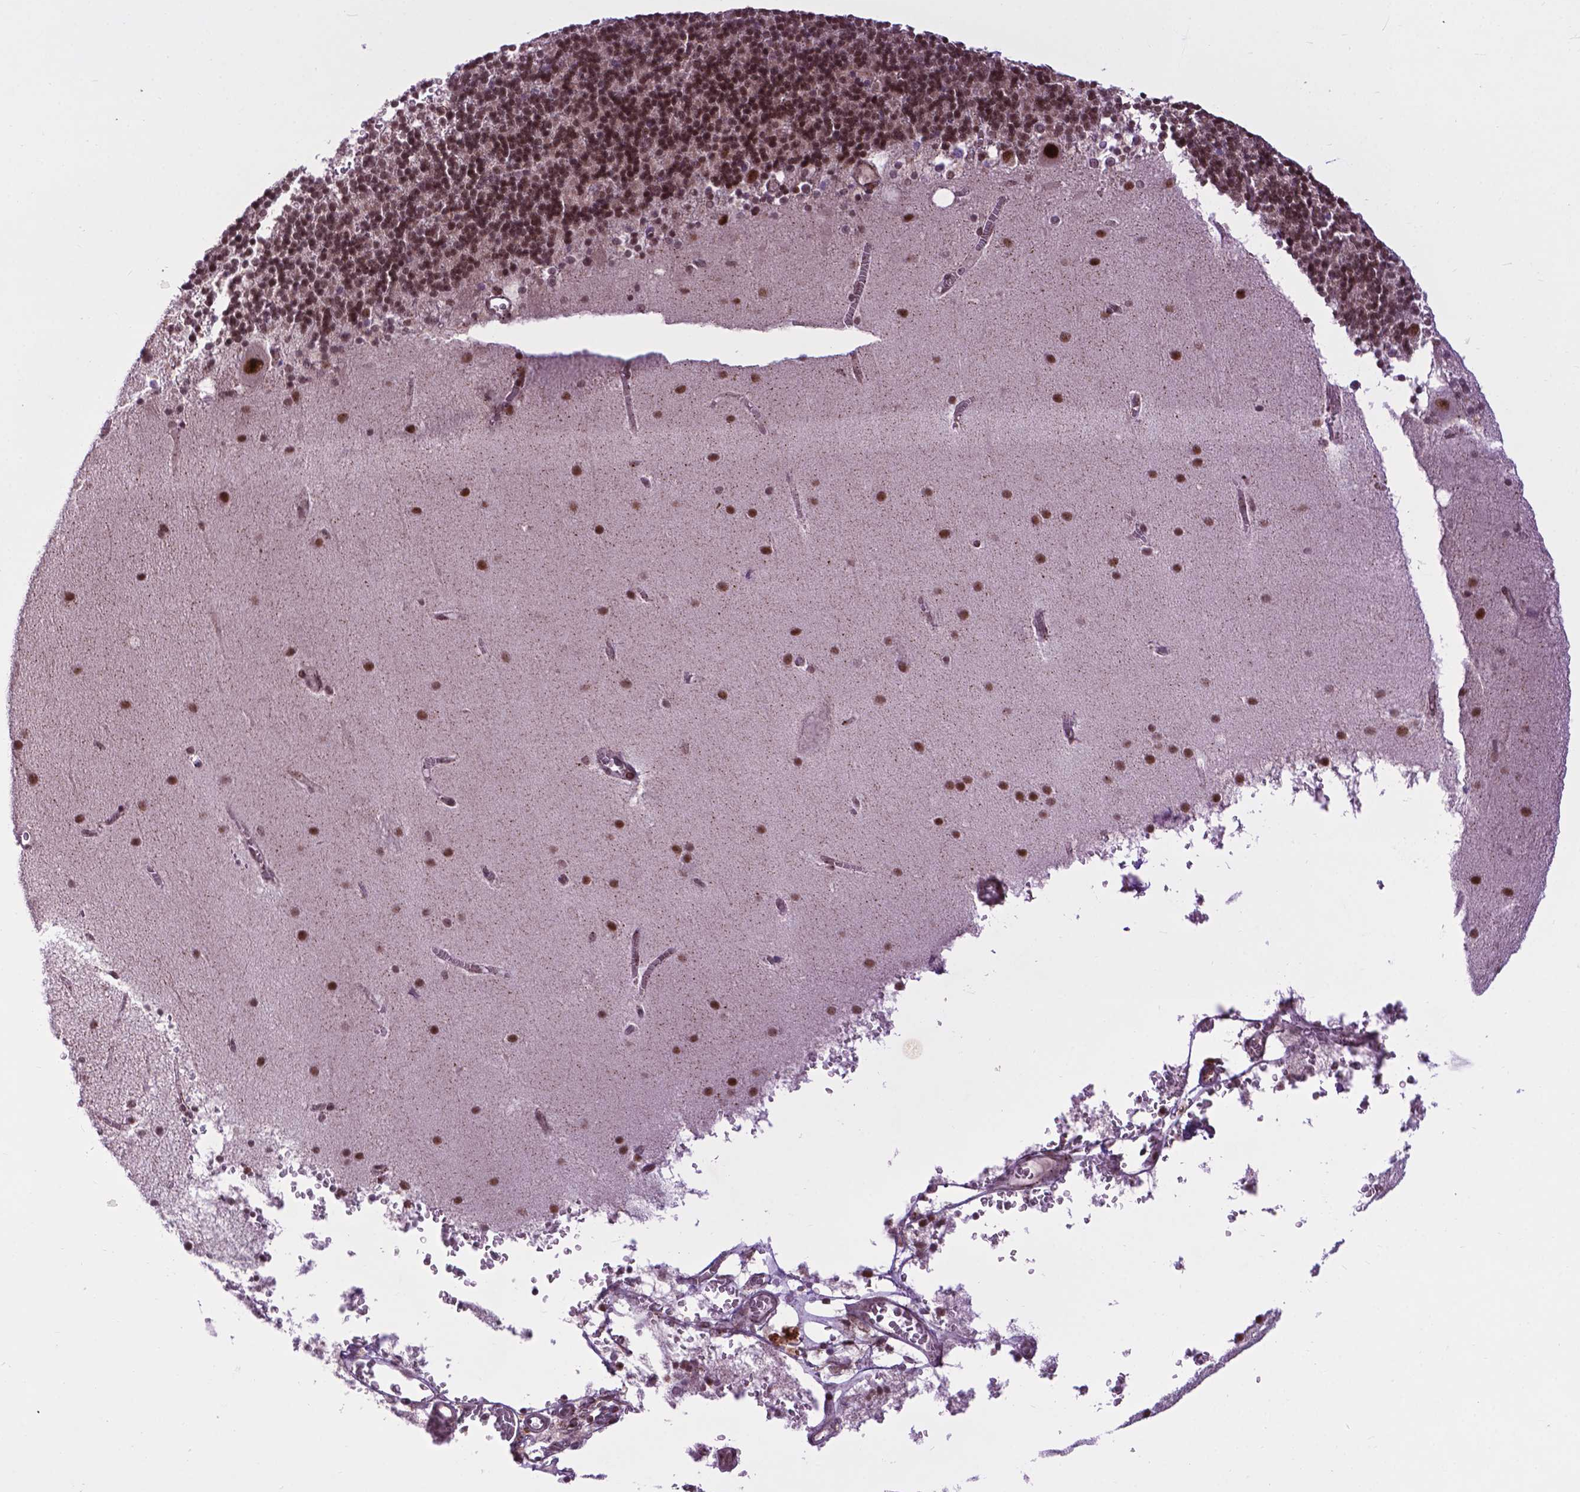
{"staining": {"intensity": "weak", "quantity": "25%-75%", "location": "nuclear"}, "tissue": "cerebellum", "cell_type": "Cells in granular layer", "image_type": "normal", "snomed": [{"axis": "morphology", "description": "Normal tissue, NOS"}, {"axis": "topography", "description": "Cerebellum"}], "caption": "Human cerebellum stained for a protein (brown) shows weak nuclear positive positivity in approximately 25%-75% of cells in granular layer.", "gene": "EAF1", "patient": {"sex": "male", "age": 70}}